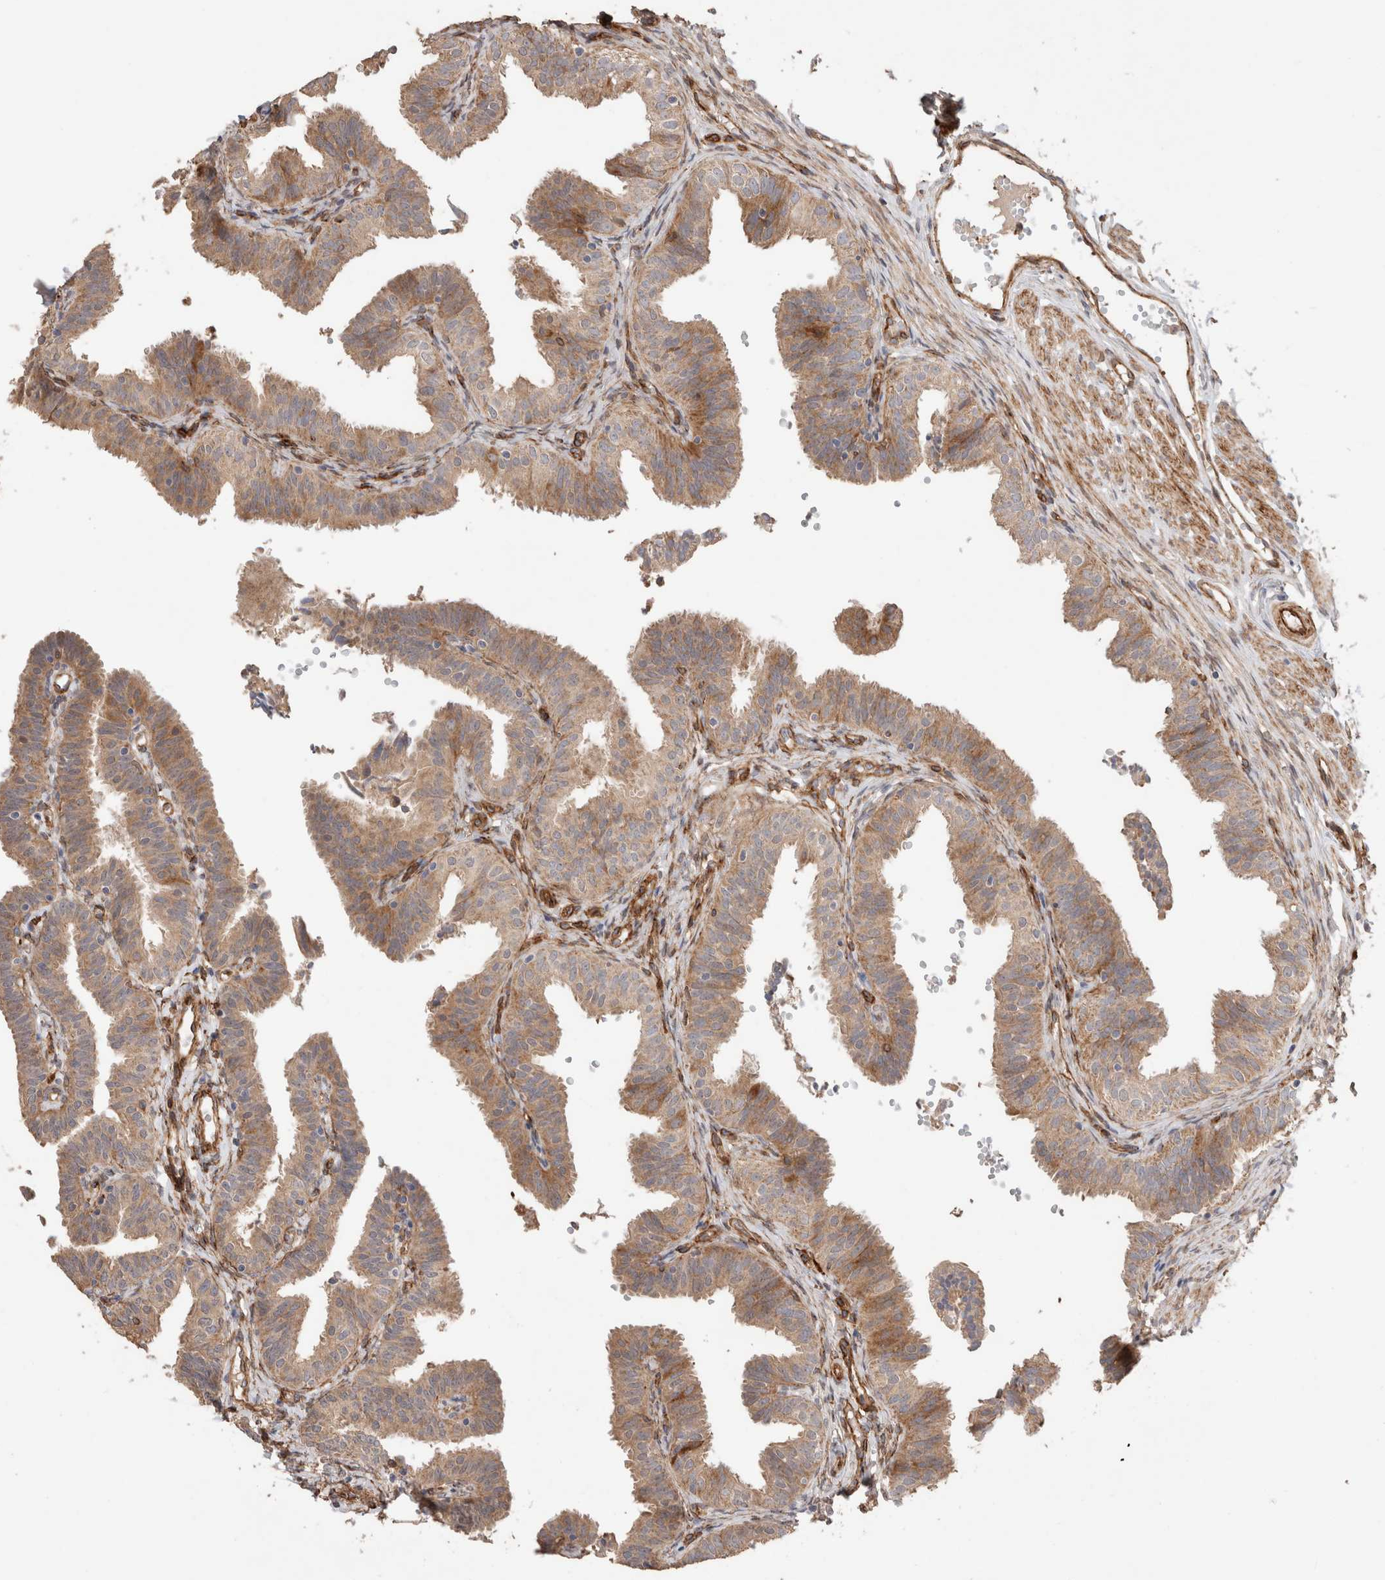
{"staining": {"intensity": "moderate", "quantity": ">75%", "location": "cytoplasmic/membranous"}, "tissue": "fallopian tube", "cell_type": "Glandular cells", "image_type": "normal", "snomed": [{"axis": "morphology", "description": "Normal tissue, NOS"}, {"axis": "topography", "description": "Fallopian tube"}], "caption": "Immunohistochemistry (IHC) image of unremarkable human fallopian tube stained for a protein (brown), which shows medium levels of moderate cytoplasmic/membranous positivity in about >75% of glandular cells.", "gene": "RAB32", "patient": {"sex": "female", "age": 35}}